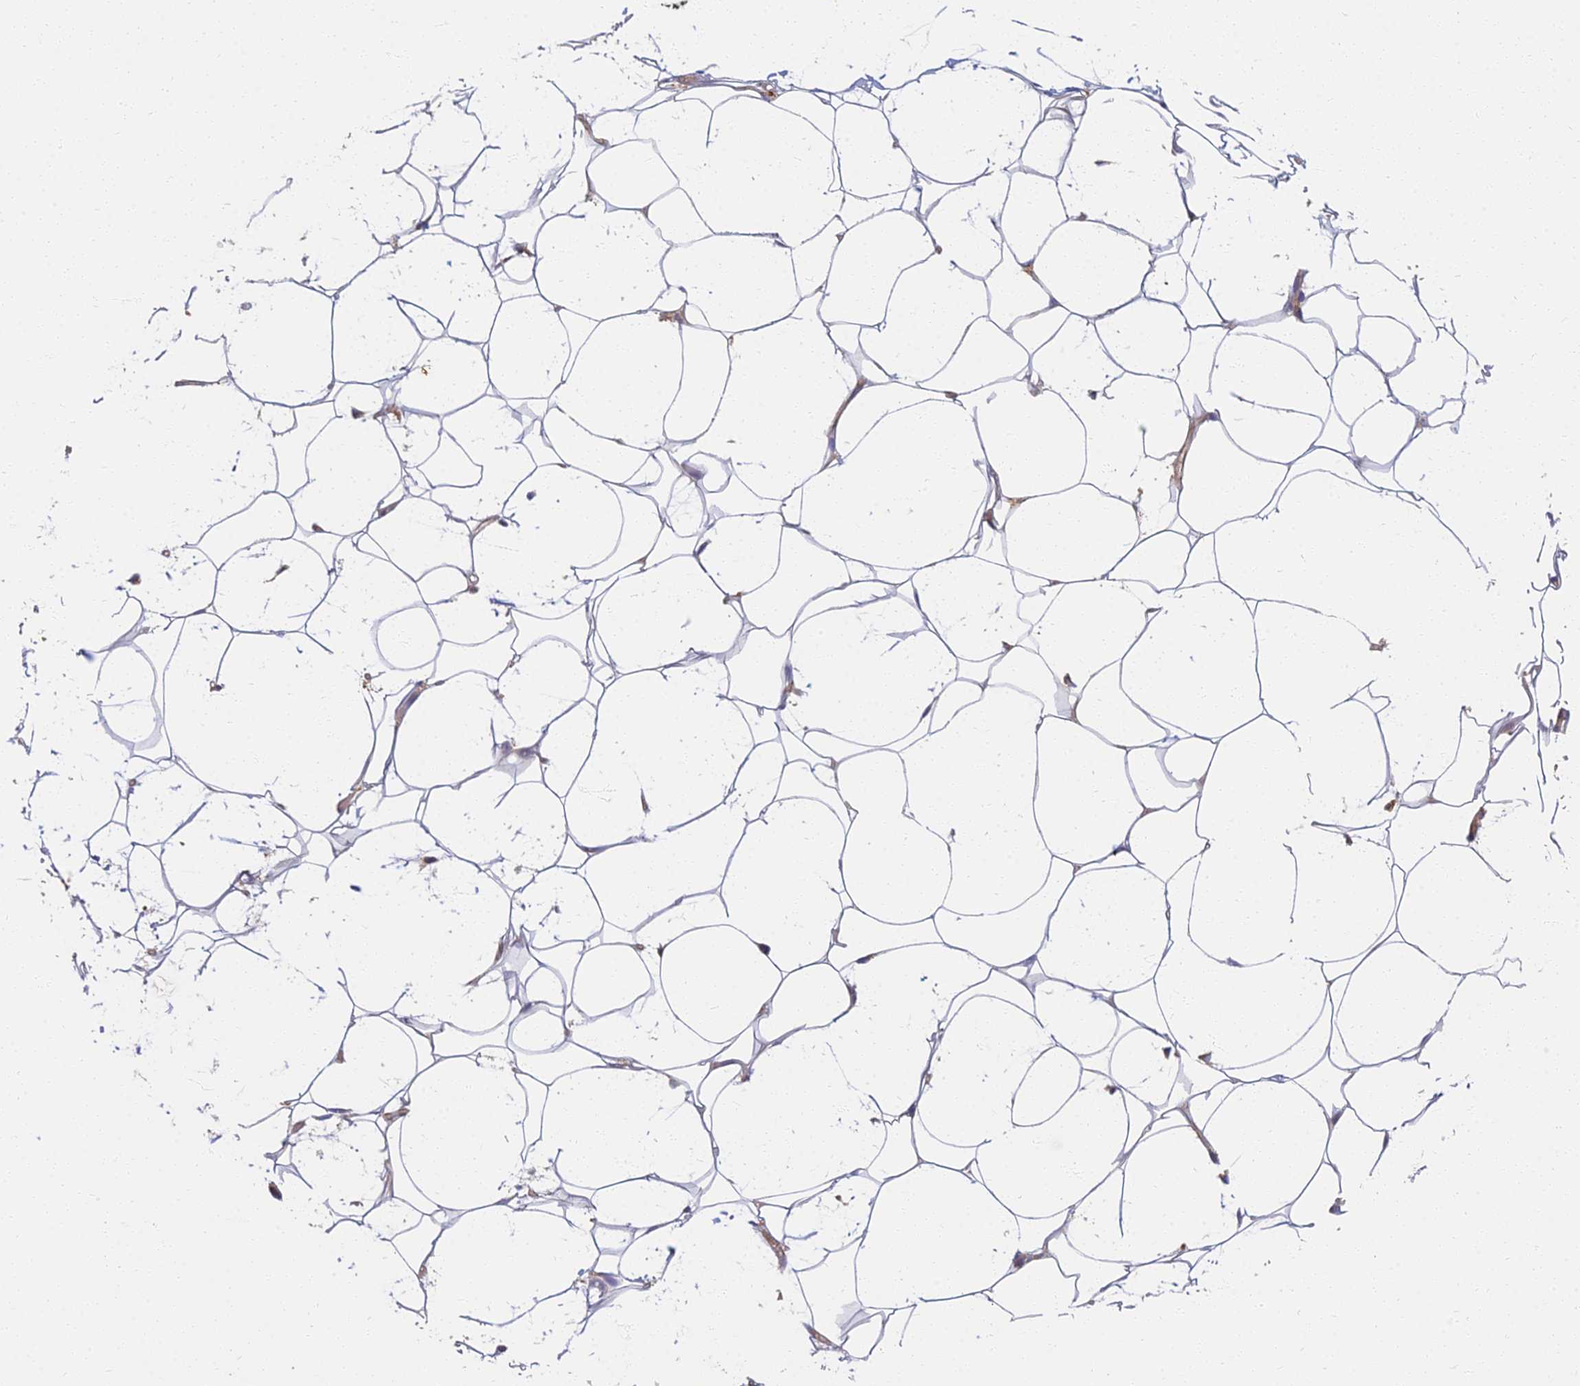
{"staining": {"intensity": "negative", "quantity": "none", "location": "none"}, "tissue": "adipose tissue", "cell_type": "Adipocytes", "image_type": "normal", "snomed": [{"axis": "morphology", "description": "Normal tissue, NOS"}, {"axis": "topography", "description": "Breast"}], "caption": "This is an immunohistochemistry (IHC) image of unremarkable human adipose tissue. There is no staining in adipocytes.", "gene": "RBSN", "patient": {"sex": "female", "age": 26}}